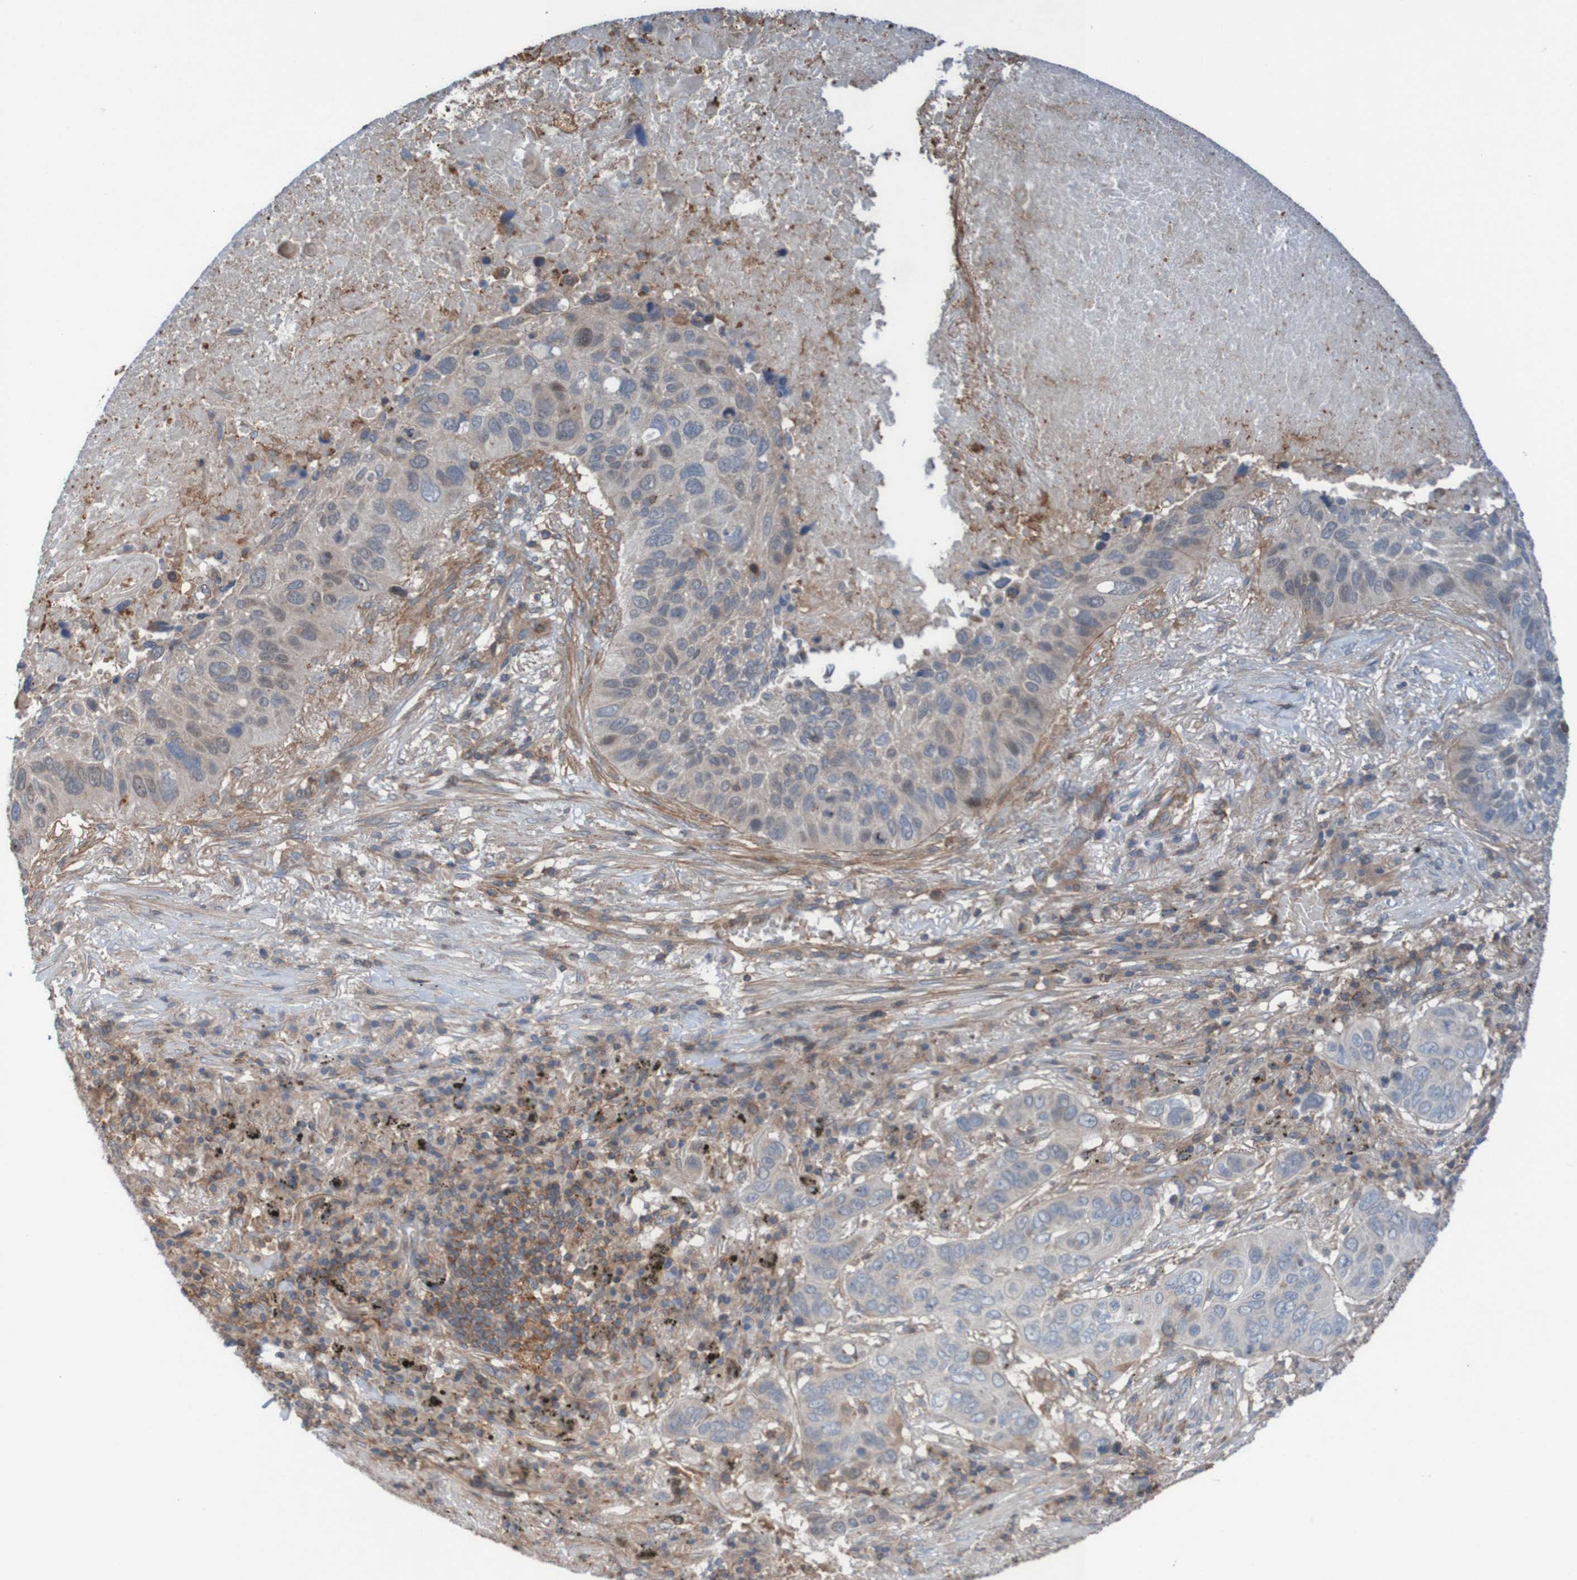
{"staining": {"intensity": "weak", "quantity": ">75%", "location": "cytoplasmic/membranous,nuclear"}, "tissue": "lung cancer", "cell_type": "Tumor cells", "image_type": "cancer", "snomed": [{"axis": "morphology", "description": "Squamous cell carcinoma, NOS"}, {"axis": "topography", "description": "Lung"}], "caption": "Lung cancer (squamous cell carcinoma) stained with DAB immunohistochemistry (IHC) shows low levels of weak cytoplasmic/membranous and nuclear positivity in about >75% of tumor cells.", "gene": "PDGFB", "patient": {"sex": "male", "age": 57}}